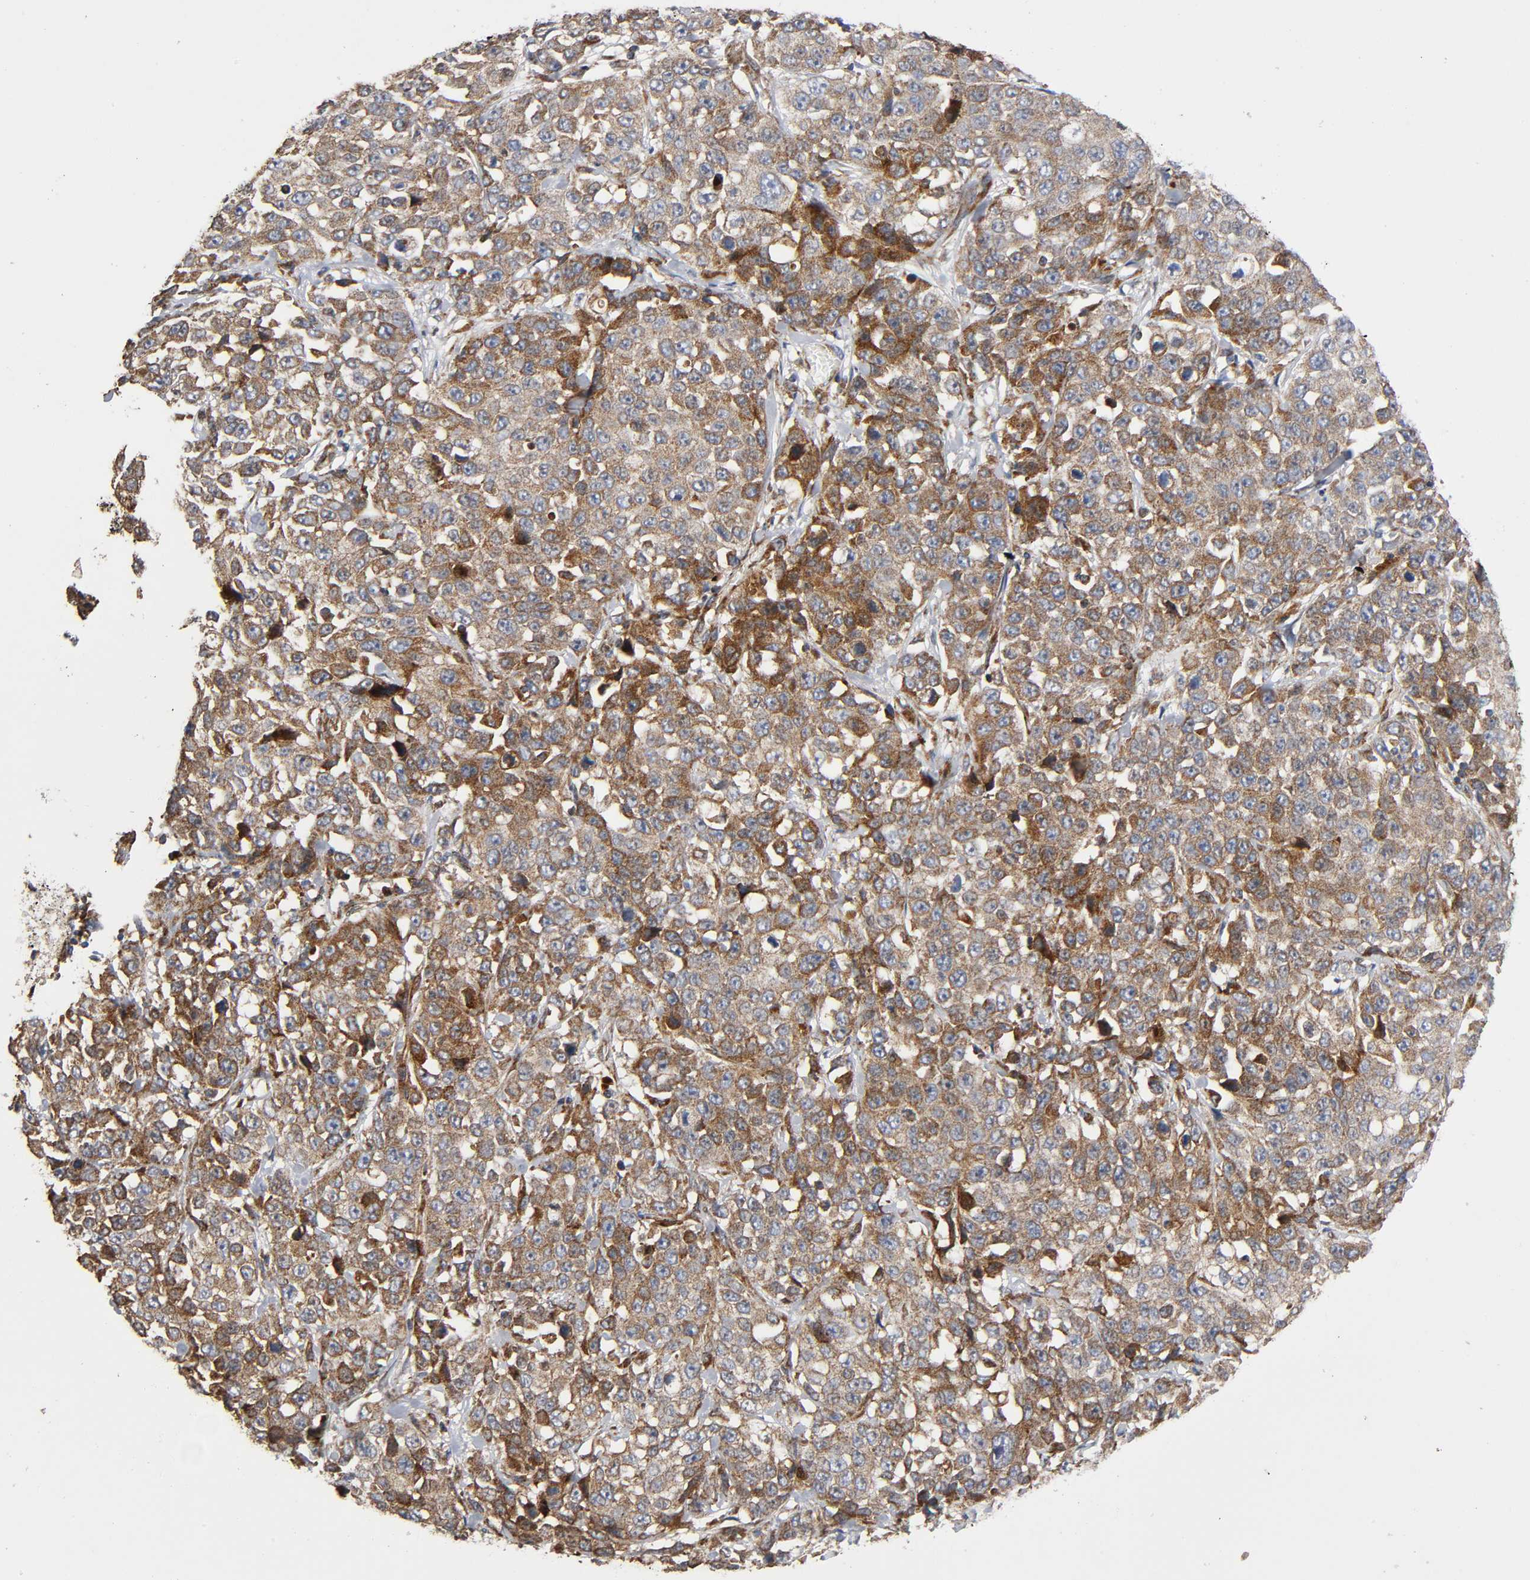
{"staining": {"intensity": "moderate", "quantity": "25%-75%", "location": "cytoplasmic/membranous"}, "tissue": "stomach cancer", "cell_type": "Tumor cells", "image_type": "cancer", "snomed": [{"axis": "morphology", "description": "Normal tissue, NOS"}, {"axis": "morphology", "description": "Adenocarcinoma, NOS"}, {"axis": "topography", "description": "Stomach"}], "caption": "Human stomach cancer stained with a brown dye reveals moderate cytoplasmic/membranous positive positivity in approximately 25%-75% of tumor cells.", "gene": "MAP3K1", "patient": {"sex": "male", "age": 48}}